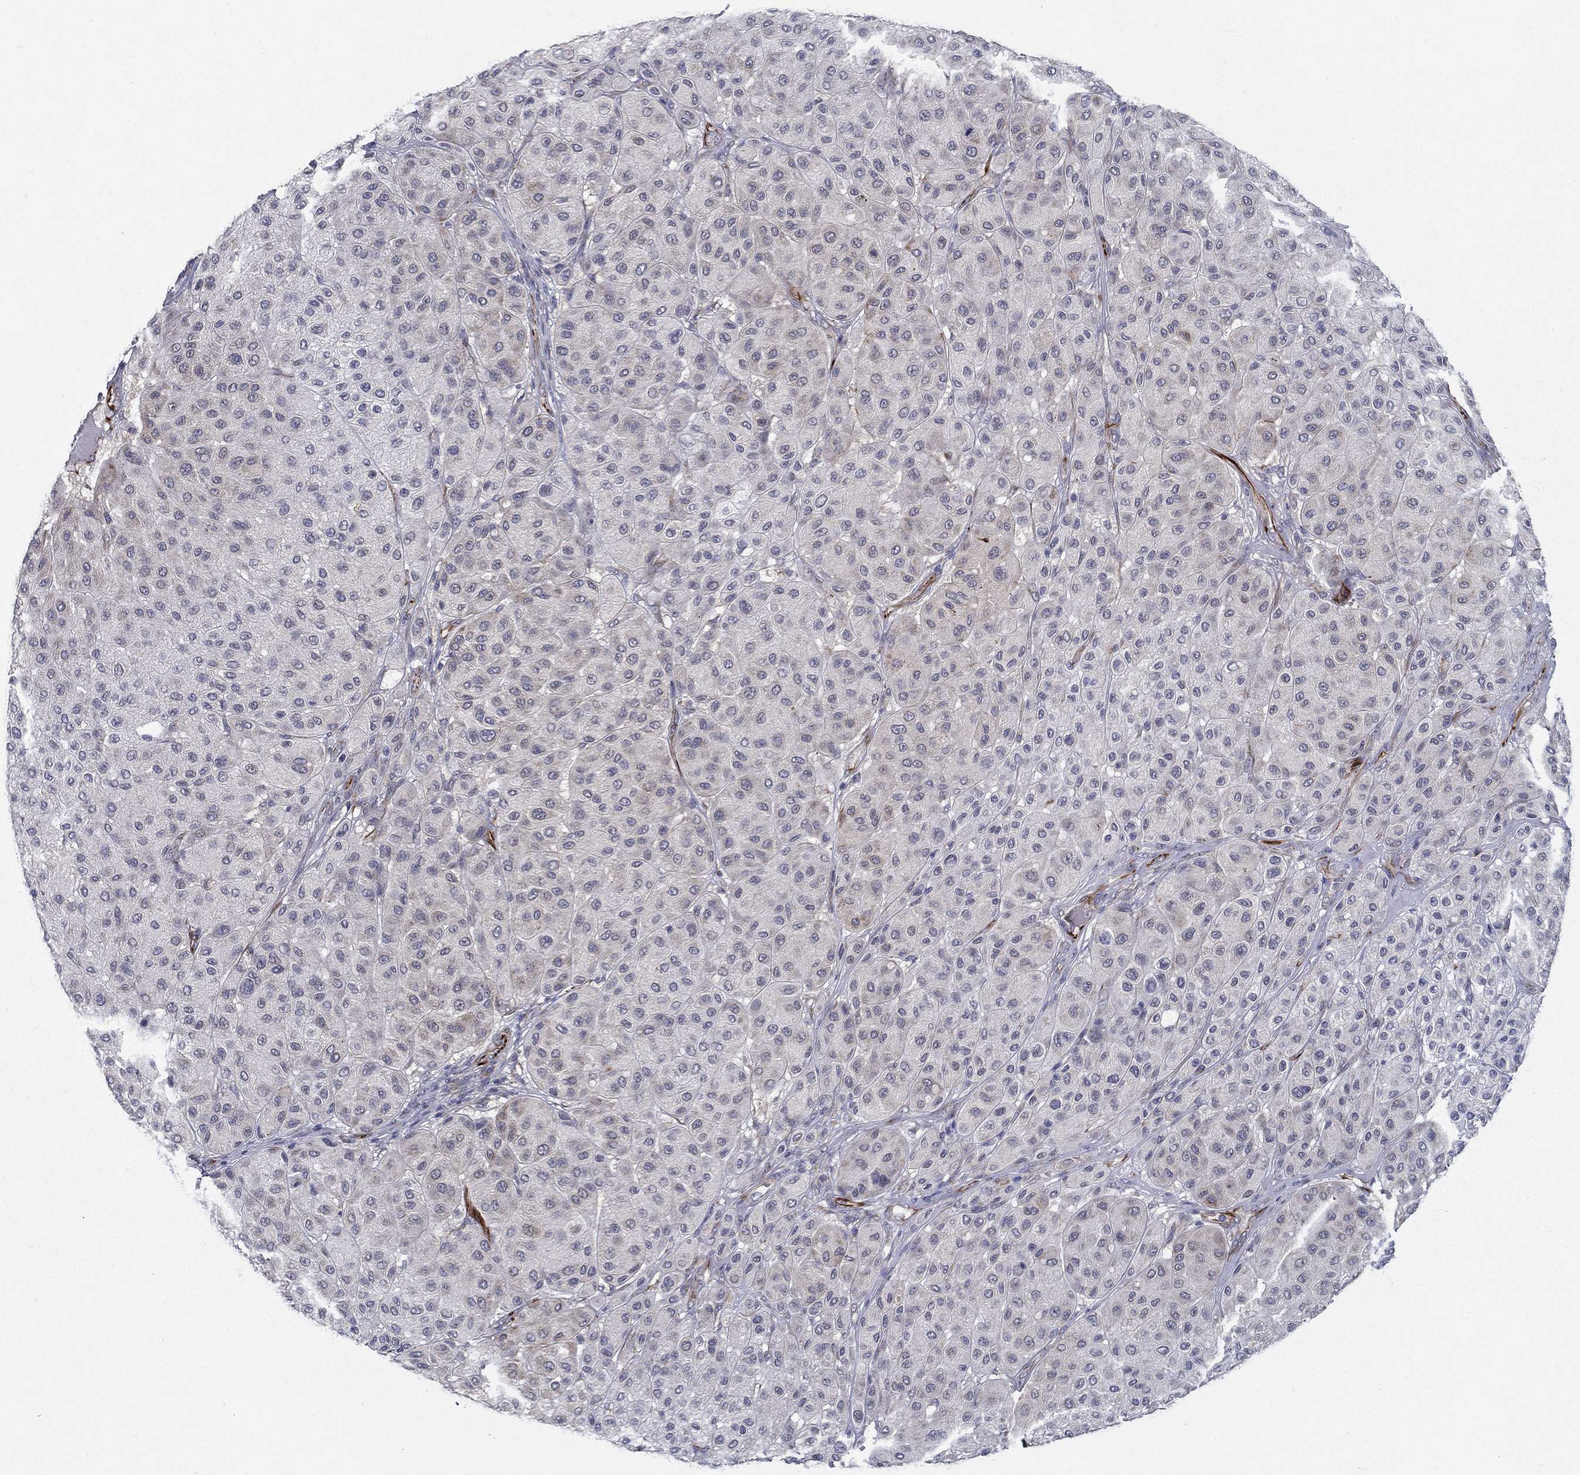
{"staining": {"intensity": "moderate", "quantity": "<25%", "location": "cytoplasmic/membranous"}, "tissue": "melanoma", "cell_type": "Tumor cells", "image_type": "cancer", "snomed": [{"axis": "morphology", "description": "Malignant melanoma, Metastatic site"}, {"axis": "topography", "description": "Smooth muscle"}], "caption": "Human malignant melanoma (metastatic site) stained for a protein (brown) demonstrates moderate cytoplasmic/membranous positive staining in about <25% of tumor cells.", "gene": "LACTB2", "patient": {"sex": "male", "age": 41}}